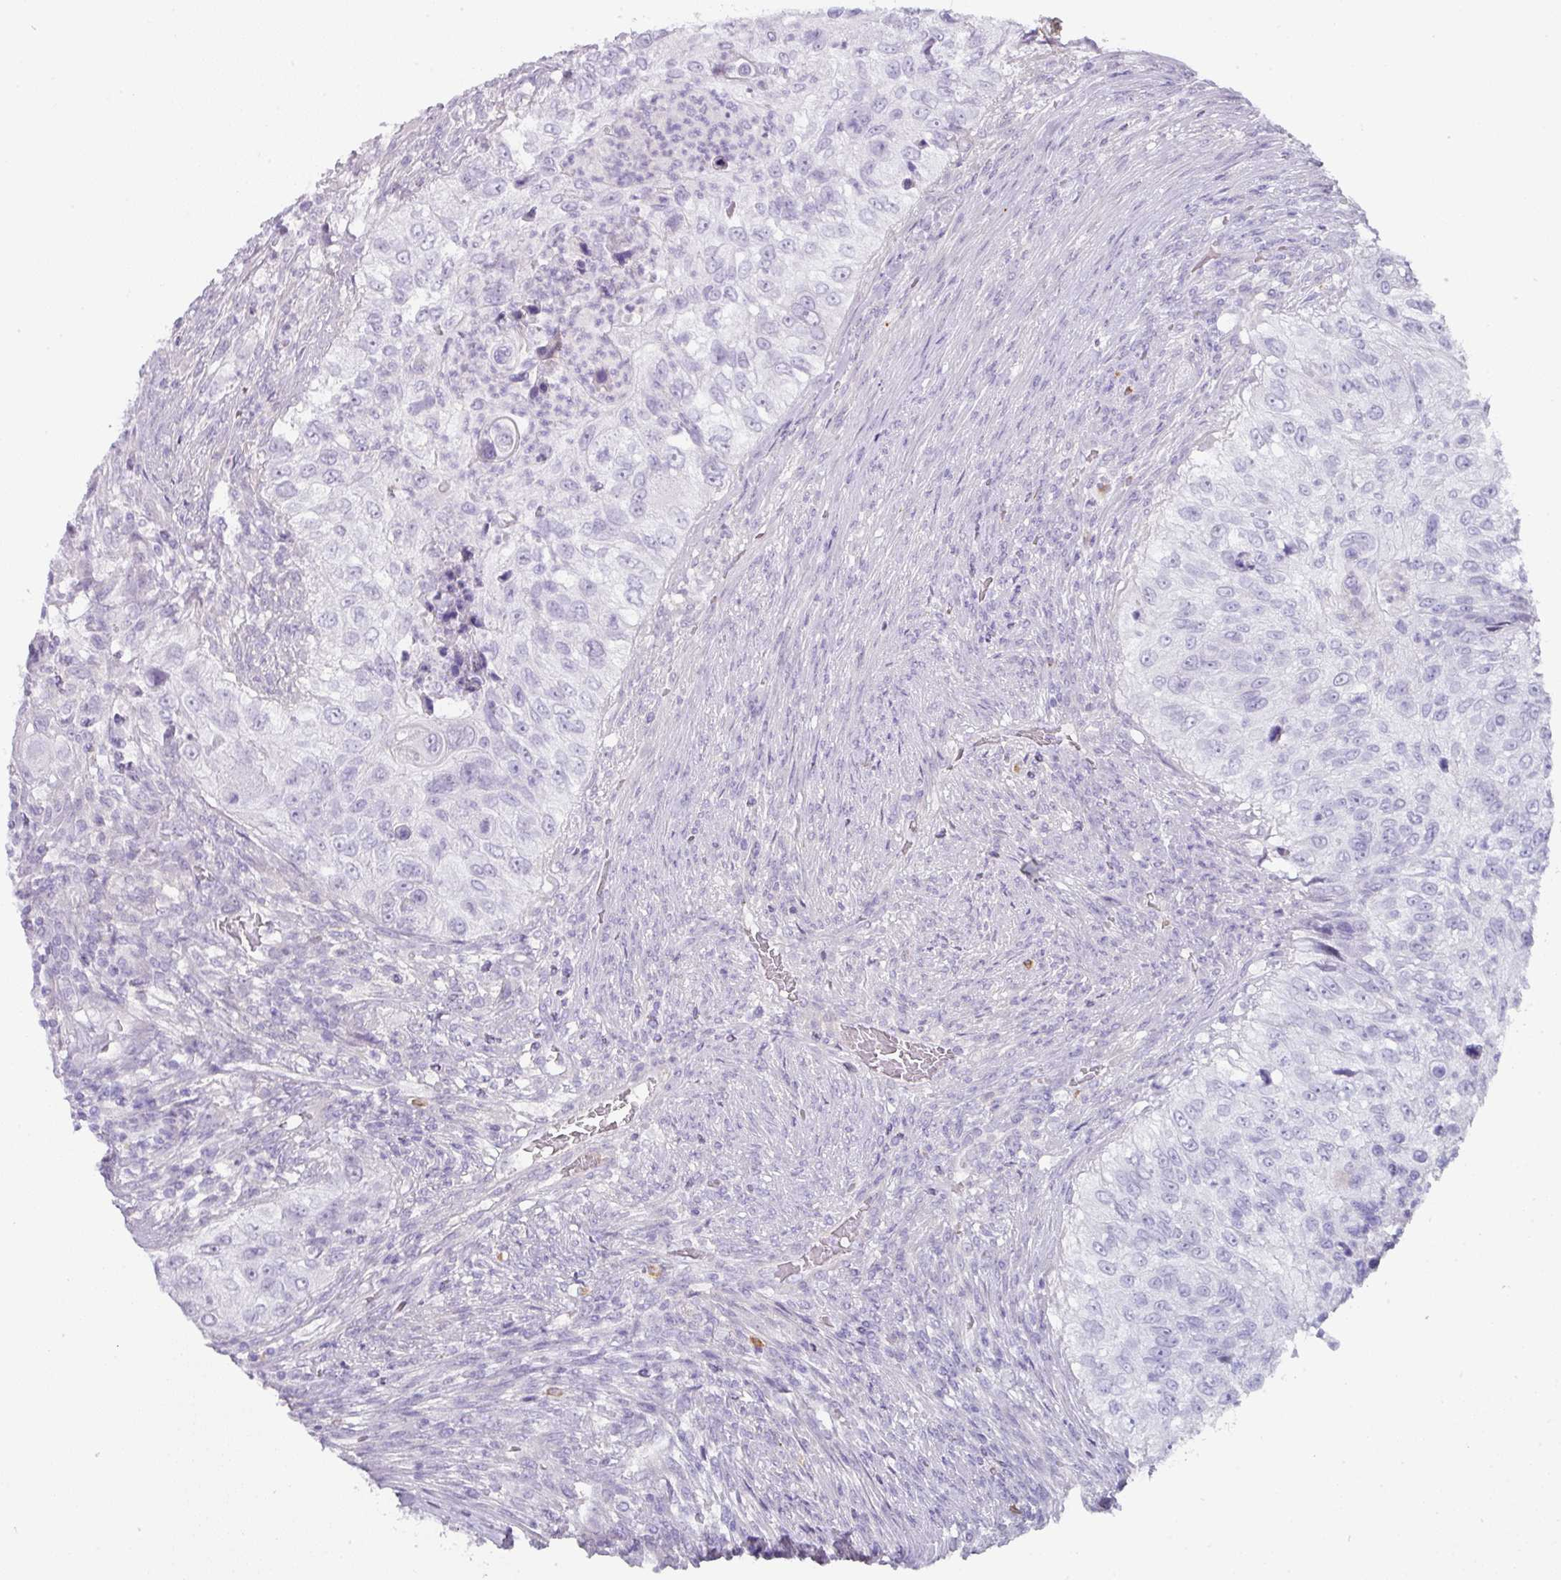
{"staining": {"intensity": "negative", "quantity": "none", "location": "none"}, "tissue": "urothelial cancer", "cell_type": "Tumor cells", "image_type": "cancer", "snomed": [{"axis": "morphology", "description": "Urothelial carcinoma, High grade"}, {"axis": "topography", "description": "Urinary bladder"}], "caption": "DAB (3,3'-diaminobenzidine) immunohistochemical staining of human urothelial cancer reveals no significant positivity in tumor cells.", "gene": "OR52N1", "patient": {"sex": "female", "age": 60}}